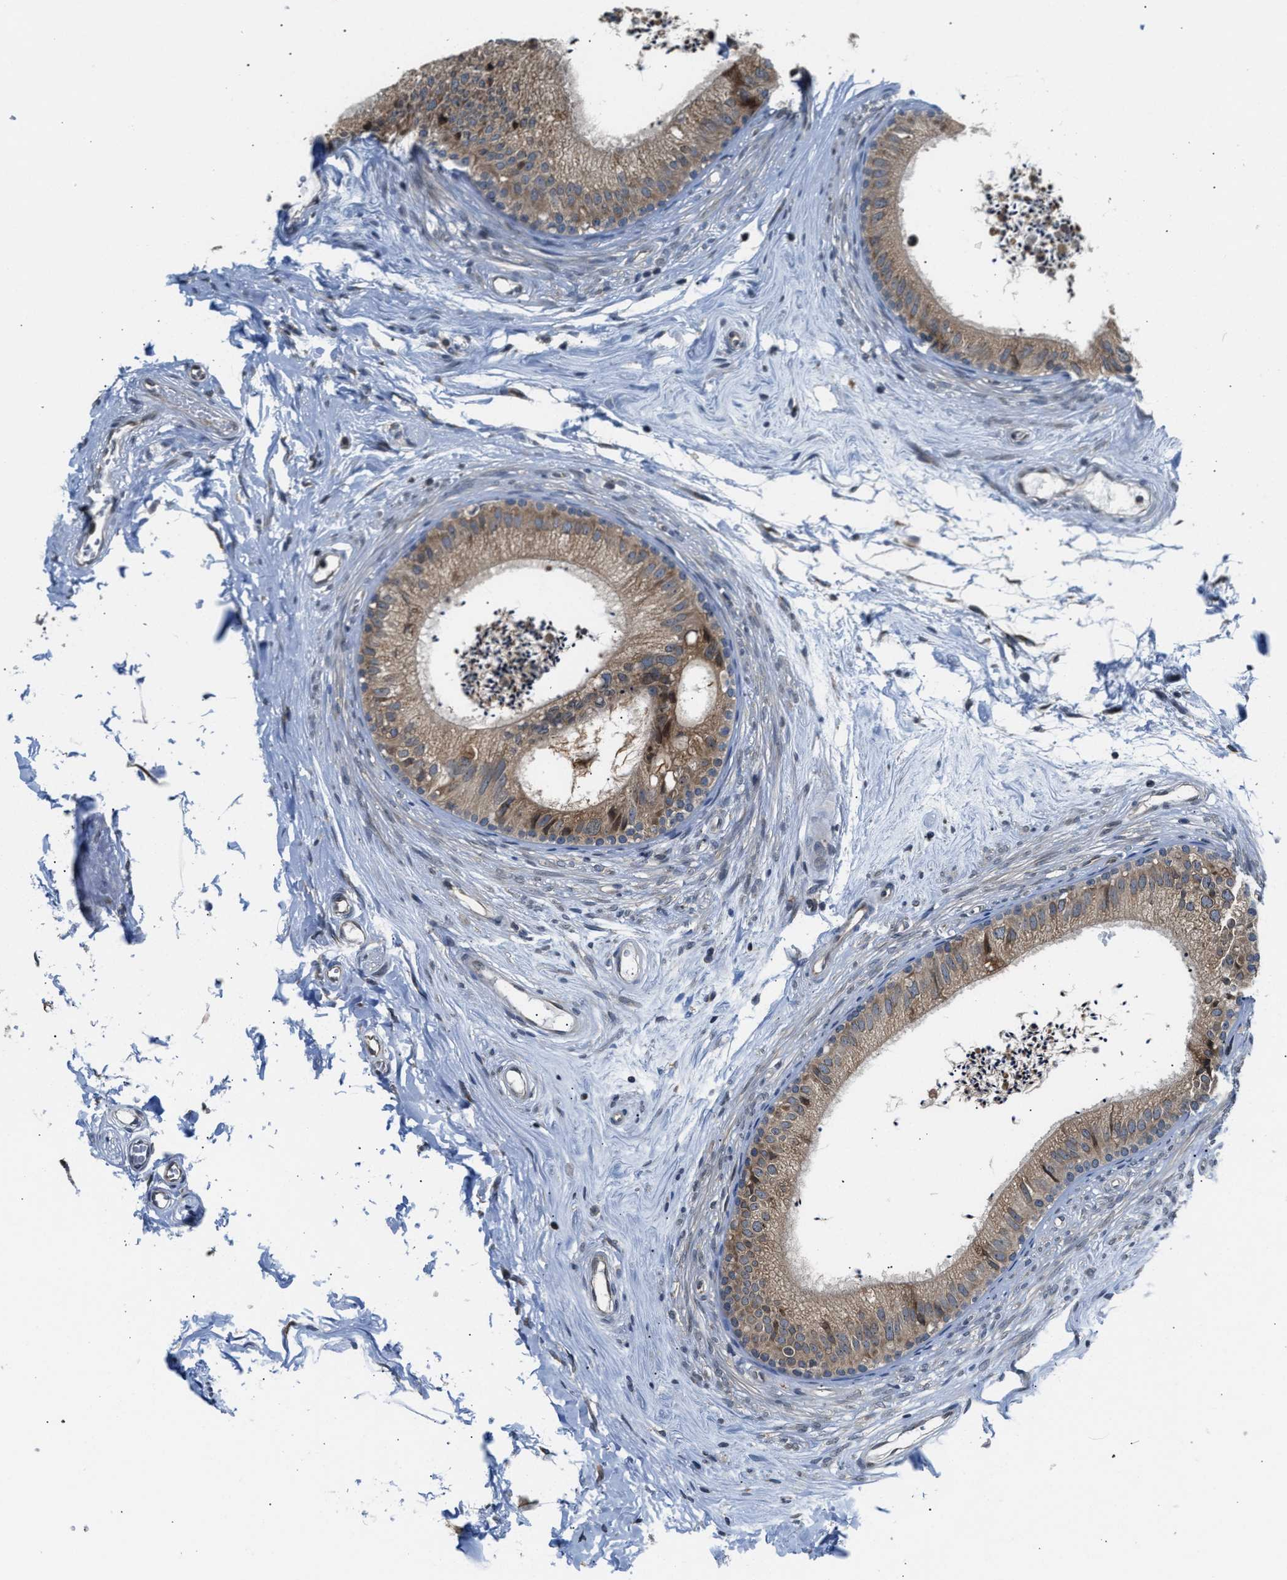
{"staining": {"intensity": "moderate", "quantity": ">75%", "location": "cytoplasmic/membranous"}, "tissue": "epididymis", "cell_type": "Glandular cells", "image_type": "normal", "snomed": [{"axis": "morphology", "description": "Normal tissue, NOS"}, {"axis": "topography", "description": "Epididymis"}], "caption": "Immunohistochemical staining of benign human epididymis reveals moderate cytoplasmic/membranous protein staining in approximately >75% of glandular cells. (DAB IHC with brightfield microscopy, high magnification).", "gene": "RAB29", "patient": {"sex": "male", "age": 56}}